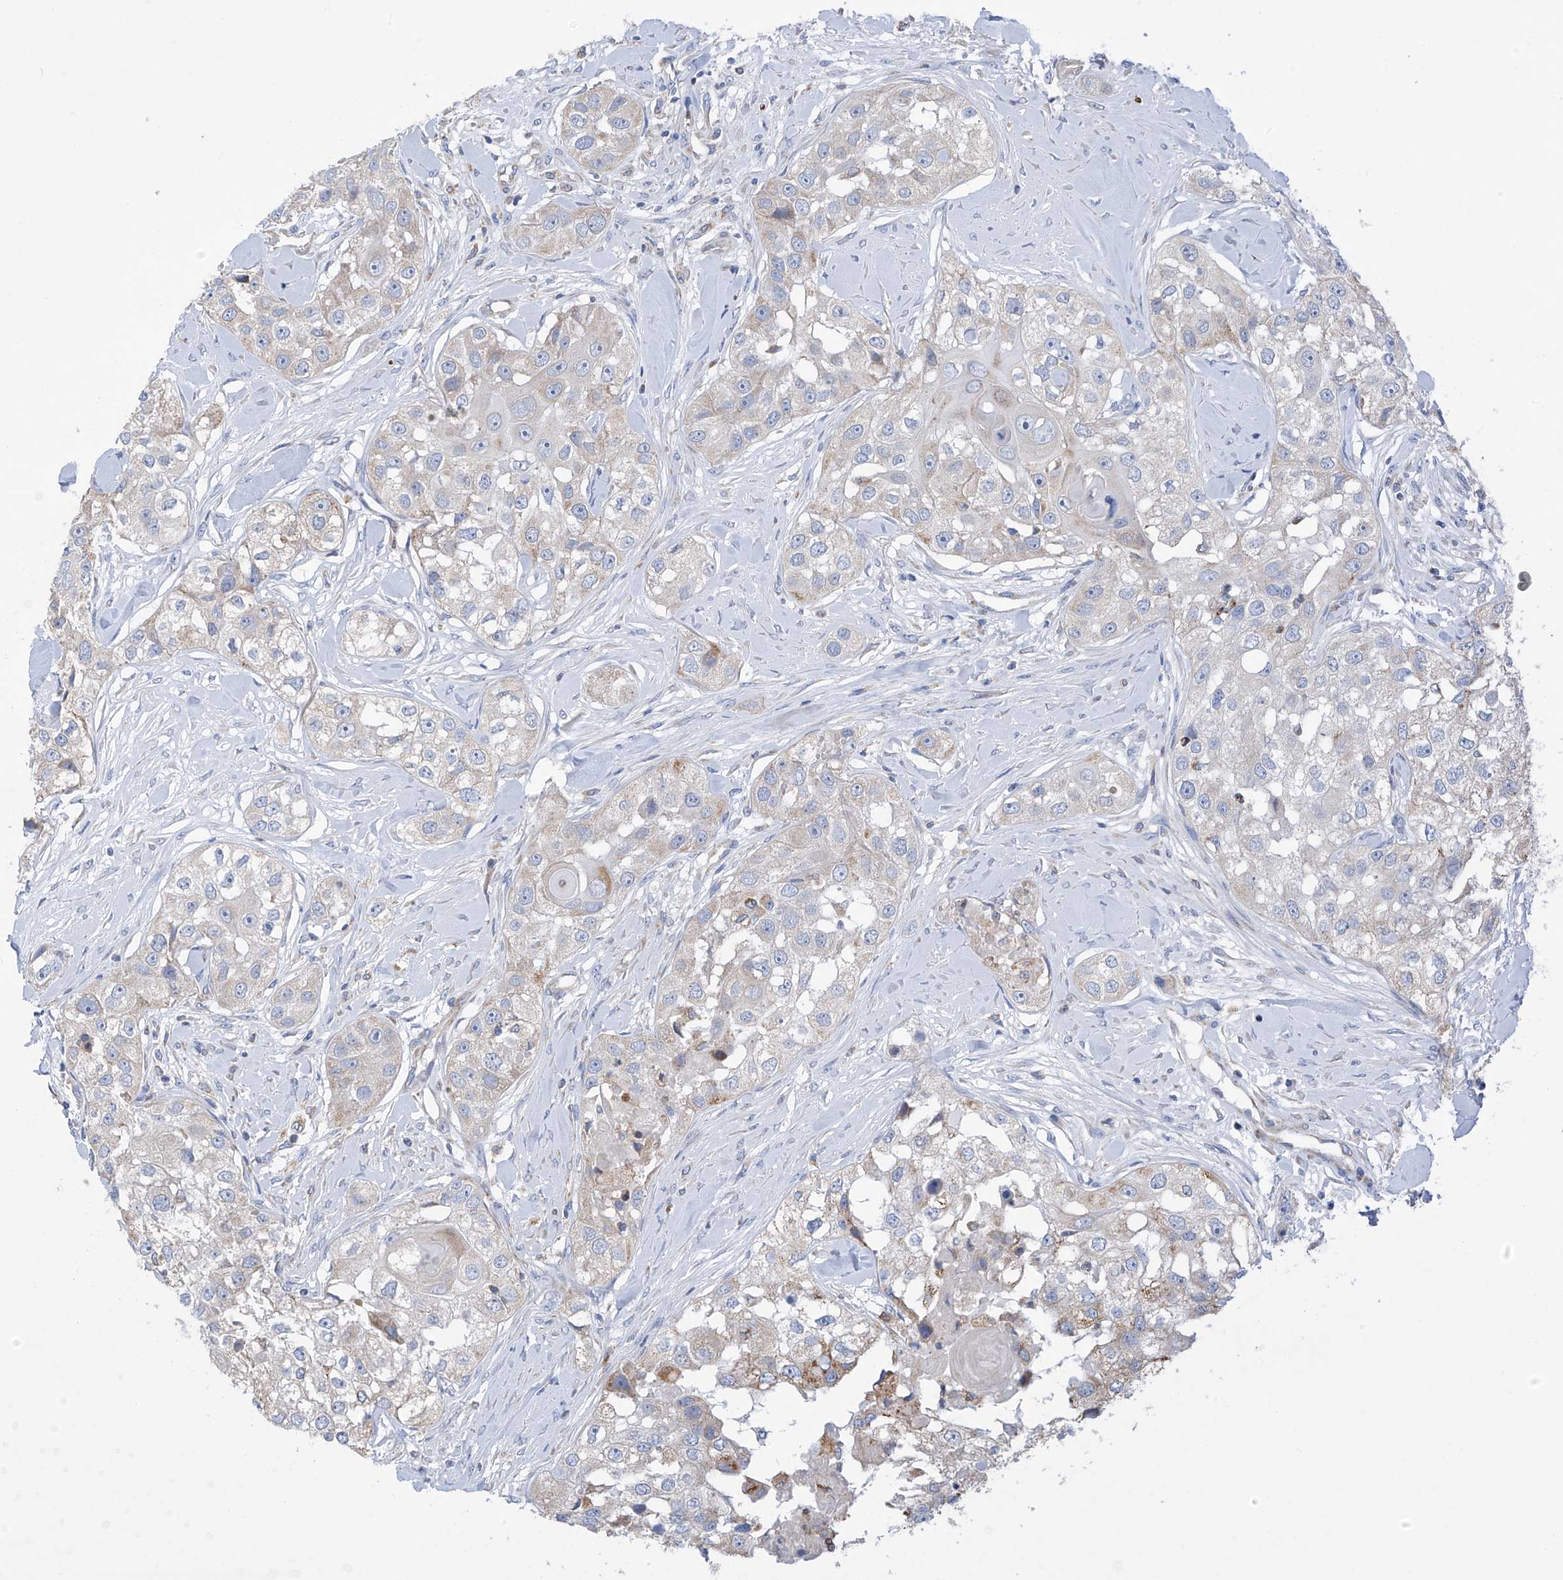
{"staining": {"intensity": "negative", "quantity": "none", "location": "none"}, "tissue": "head and neck cancer", "cell_type": "Tumor cells", "image_type": "cancer", "snomed": [{"axis": "morphology", "description": "Normal tissue, NOS"}, {"axis": "morphology", "description": "Squamous cell carcinoma, NOS"}, {"axis": "topography", "description": "Skeletal muscle"}, {"axis": "topography", "description": "Head-Neck"}], "caption": "Head and neck cancer (squamous cell carcinoma) was stained to show a protein in brown. There is no significant expression in tumor cells.", "gene": "EIF5B", "patient": {"sex": "male", "age": 51}}